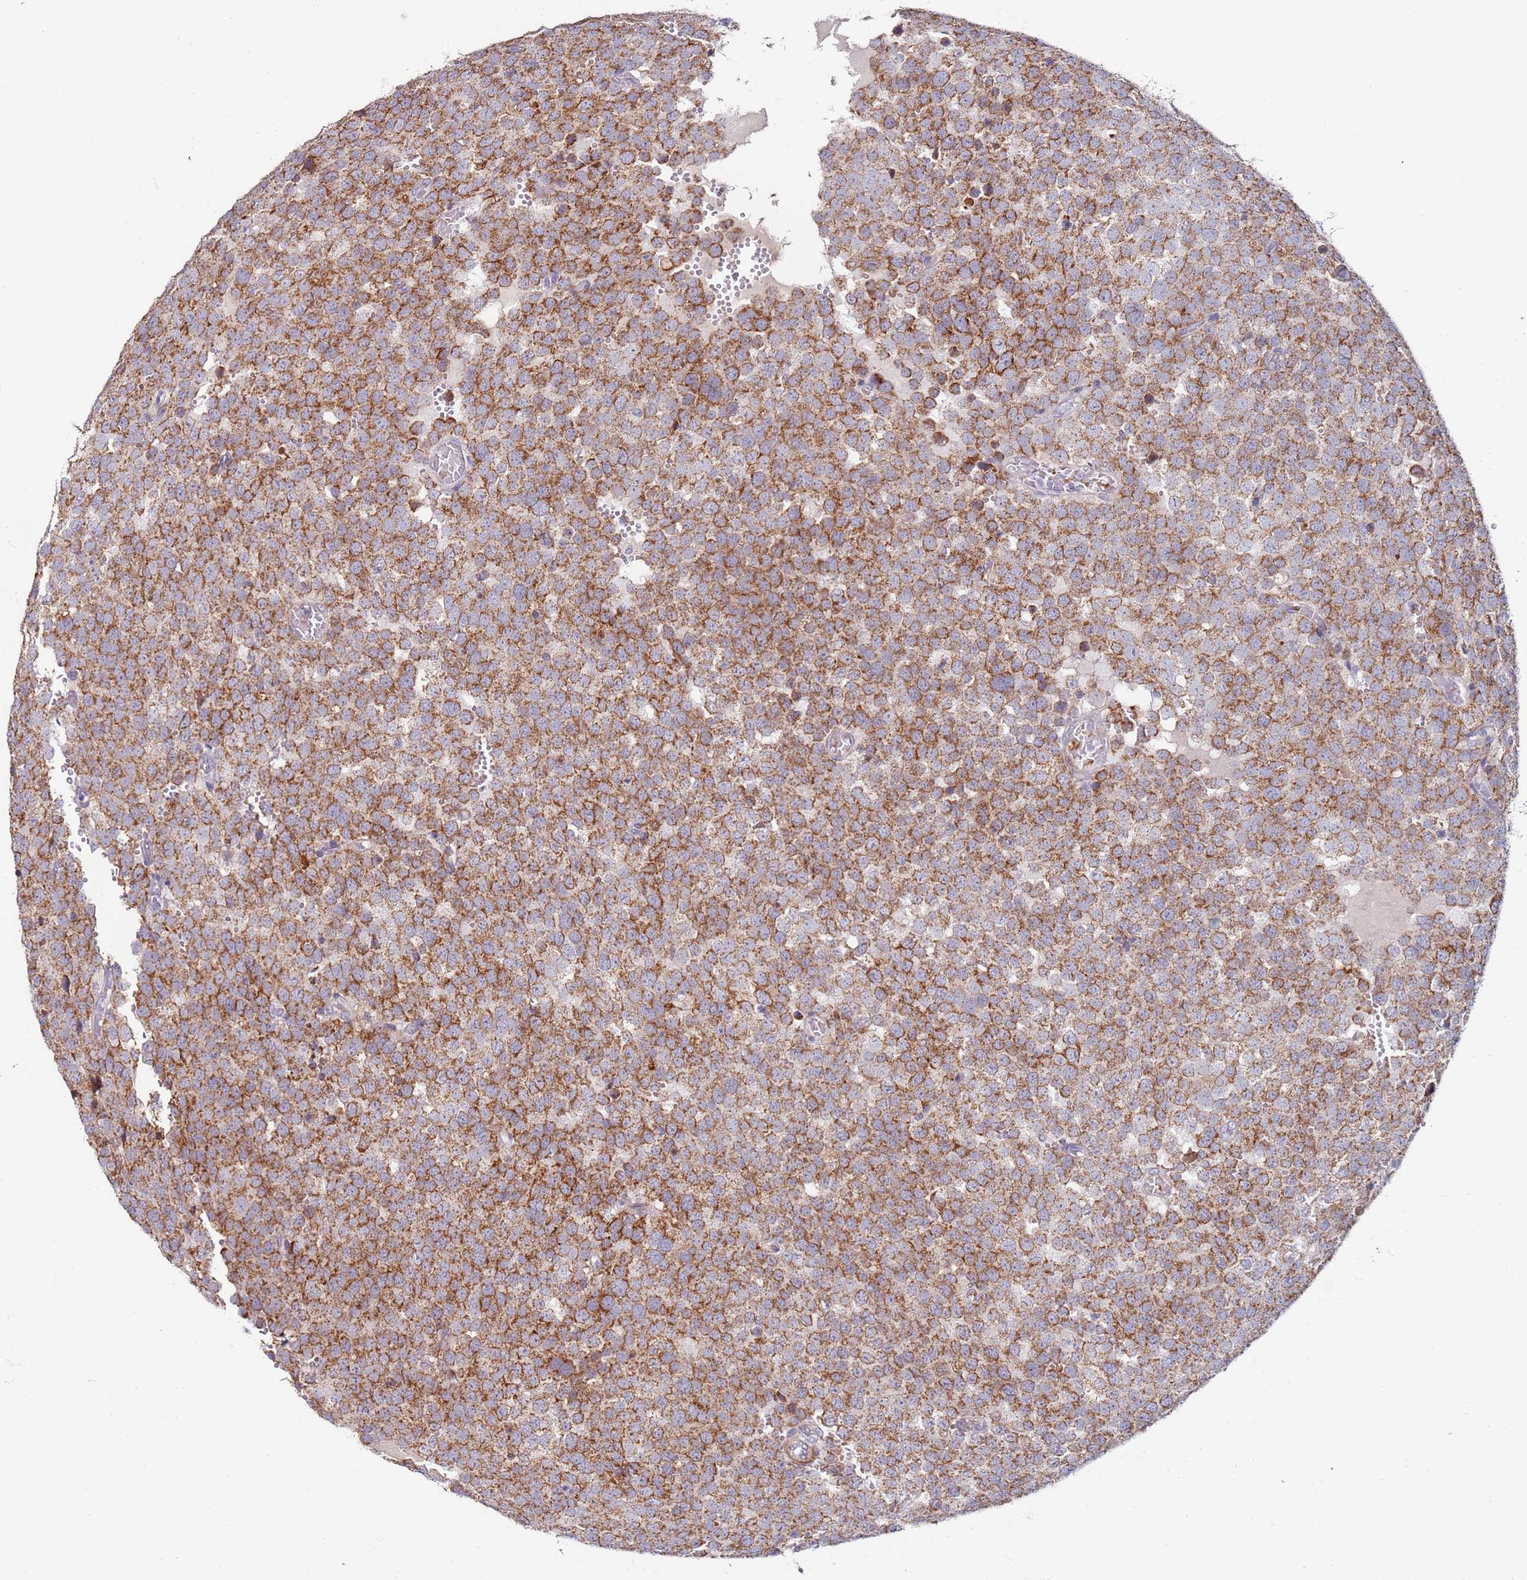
{"staining": {"intensity": "strong", "quantity": ">75%", "location": "cytoplasmic/membranous"}, "tissue": "testis cancer", "cell_type": "Tumor cells", "image_type": "cancer", "snomed": [{"axis": "morphology", "description": "Normal tissue, NOS"}, {"axis": "morphology", "description": "Seminoma, NOS"}, {"axis": "topography", "description": "Testis"}], "caption": "Immunohistochemical staining of human testis seminoma demonstrates high levels of strong cytoplasmic/membranous positivity in about >75% of tumor cells. The staining is performed using DAB (3,3'-diaminobenzidine) brown chromogen to label protein expression. The nuclei are counter-stained blue using hematoxylin.", "gene": "RARS2", "patient": {"sex": "male", "age": 71}}